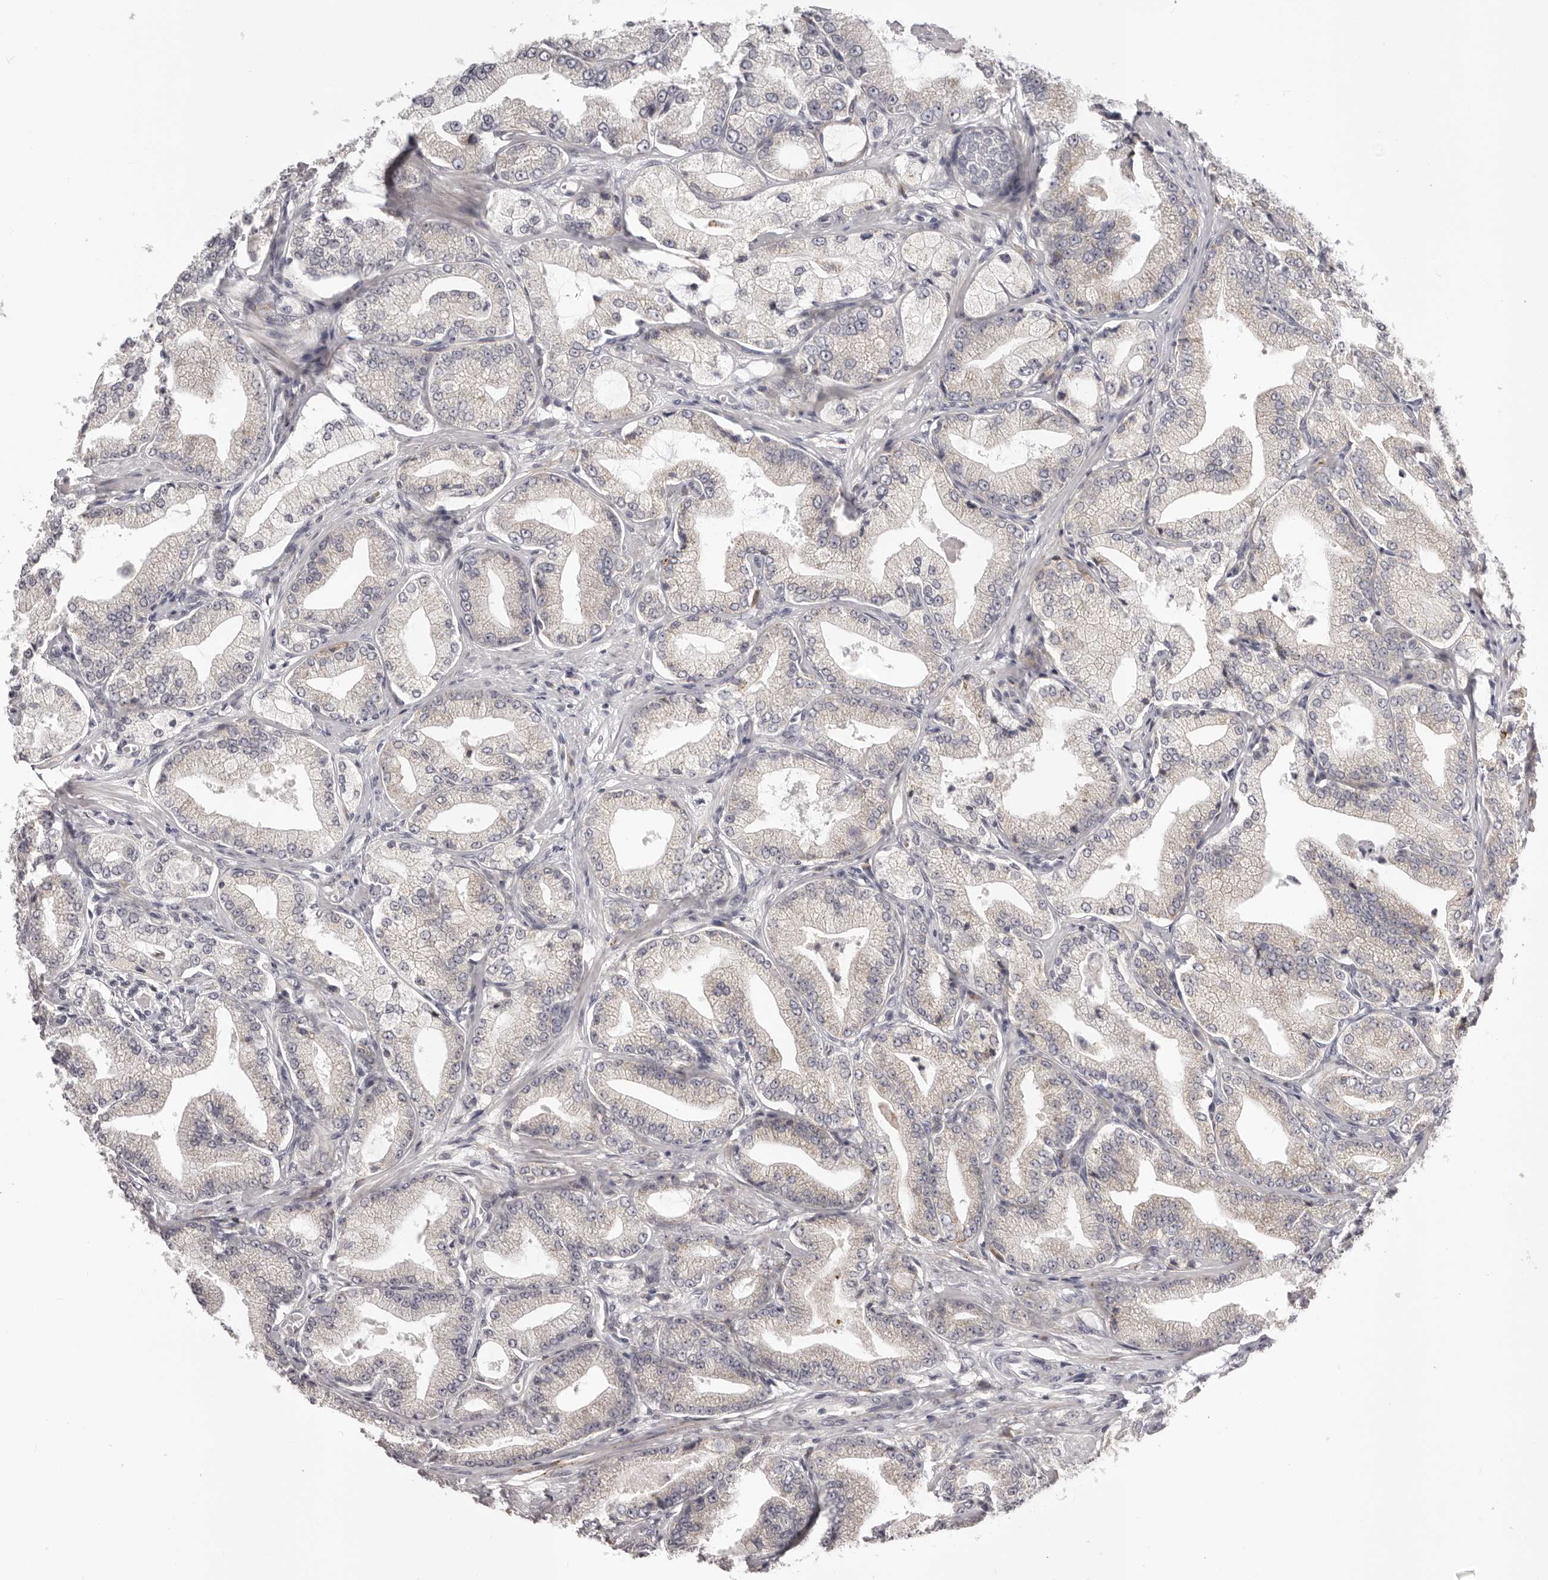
{"staining": {"intensity": "negative", "quantity": "none", "location": "none"}, "tissue": "prostate cancer", "cell_type": "Tumor cells", "image_type": "cancer", "snomed": [{"axis": "morphology", "description": "Adenocarcinoma, Low grade"}, {"axis": "topography", "description": "Prostate"}], "caption": "This is an IHC photomicrograph of human adenocarcinoma (low-grade) (prostate). There is no staining in tumor cells.", "gene": "OTUD3", "patient": {"sex": "male", "age": 63}}